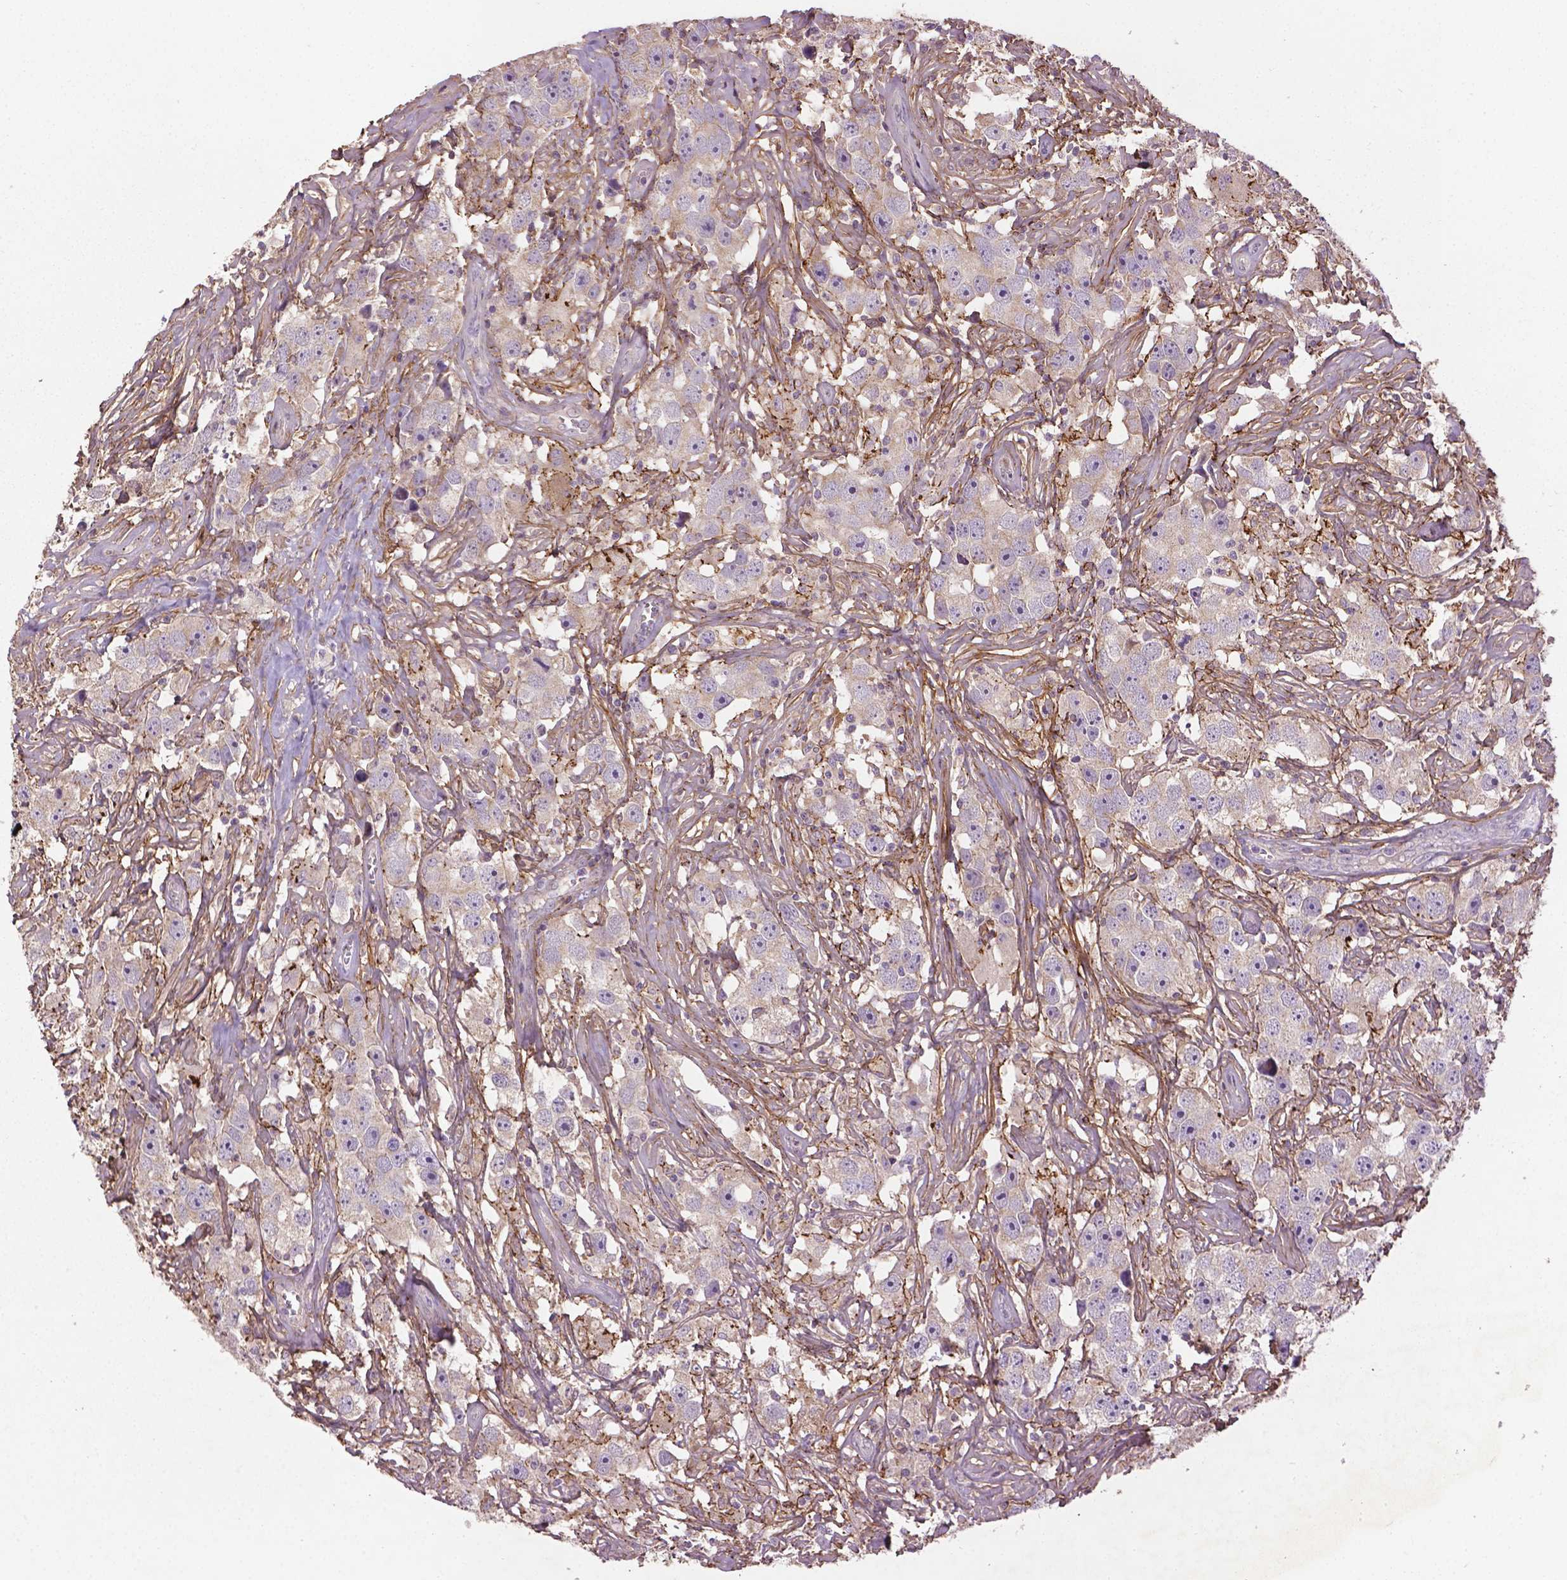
{"staining": {"intensity": "weak", "quantity": ">75%", "location": "cytoplasmic/membranous"}, "tissue": "testis cancer", "cell_type": "Tumor cells", "image_type": "cancer", "snomed": [{"axis": "morphology", "description": "Seminoma, NOS"}, {"axis": "topography", "description": "Testis"}], "caption": "Immunohistochemistry (IHC) of testis cancer (seminoma) exhibits low levels of weak cytoplasmic/membranous positivity in about >75% of tumor cells. (IHC, brightfield microscopy, high magnification).", "gene": "LRRC3C", "patient": {"sex": "male", "age": 49}}